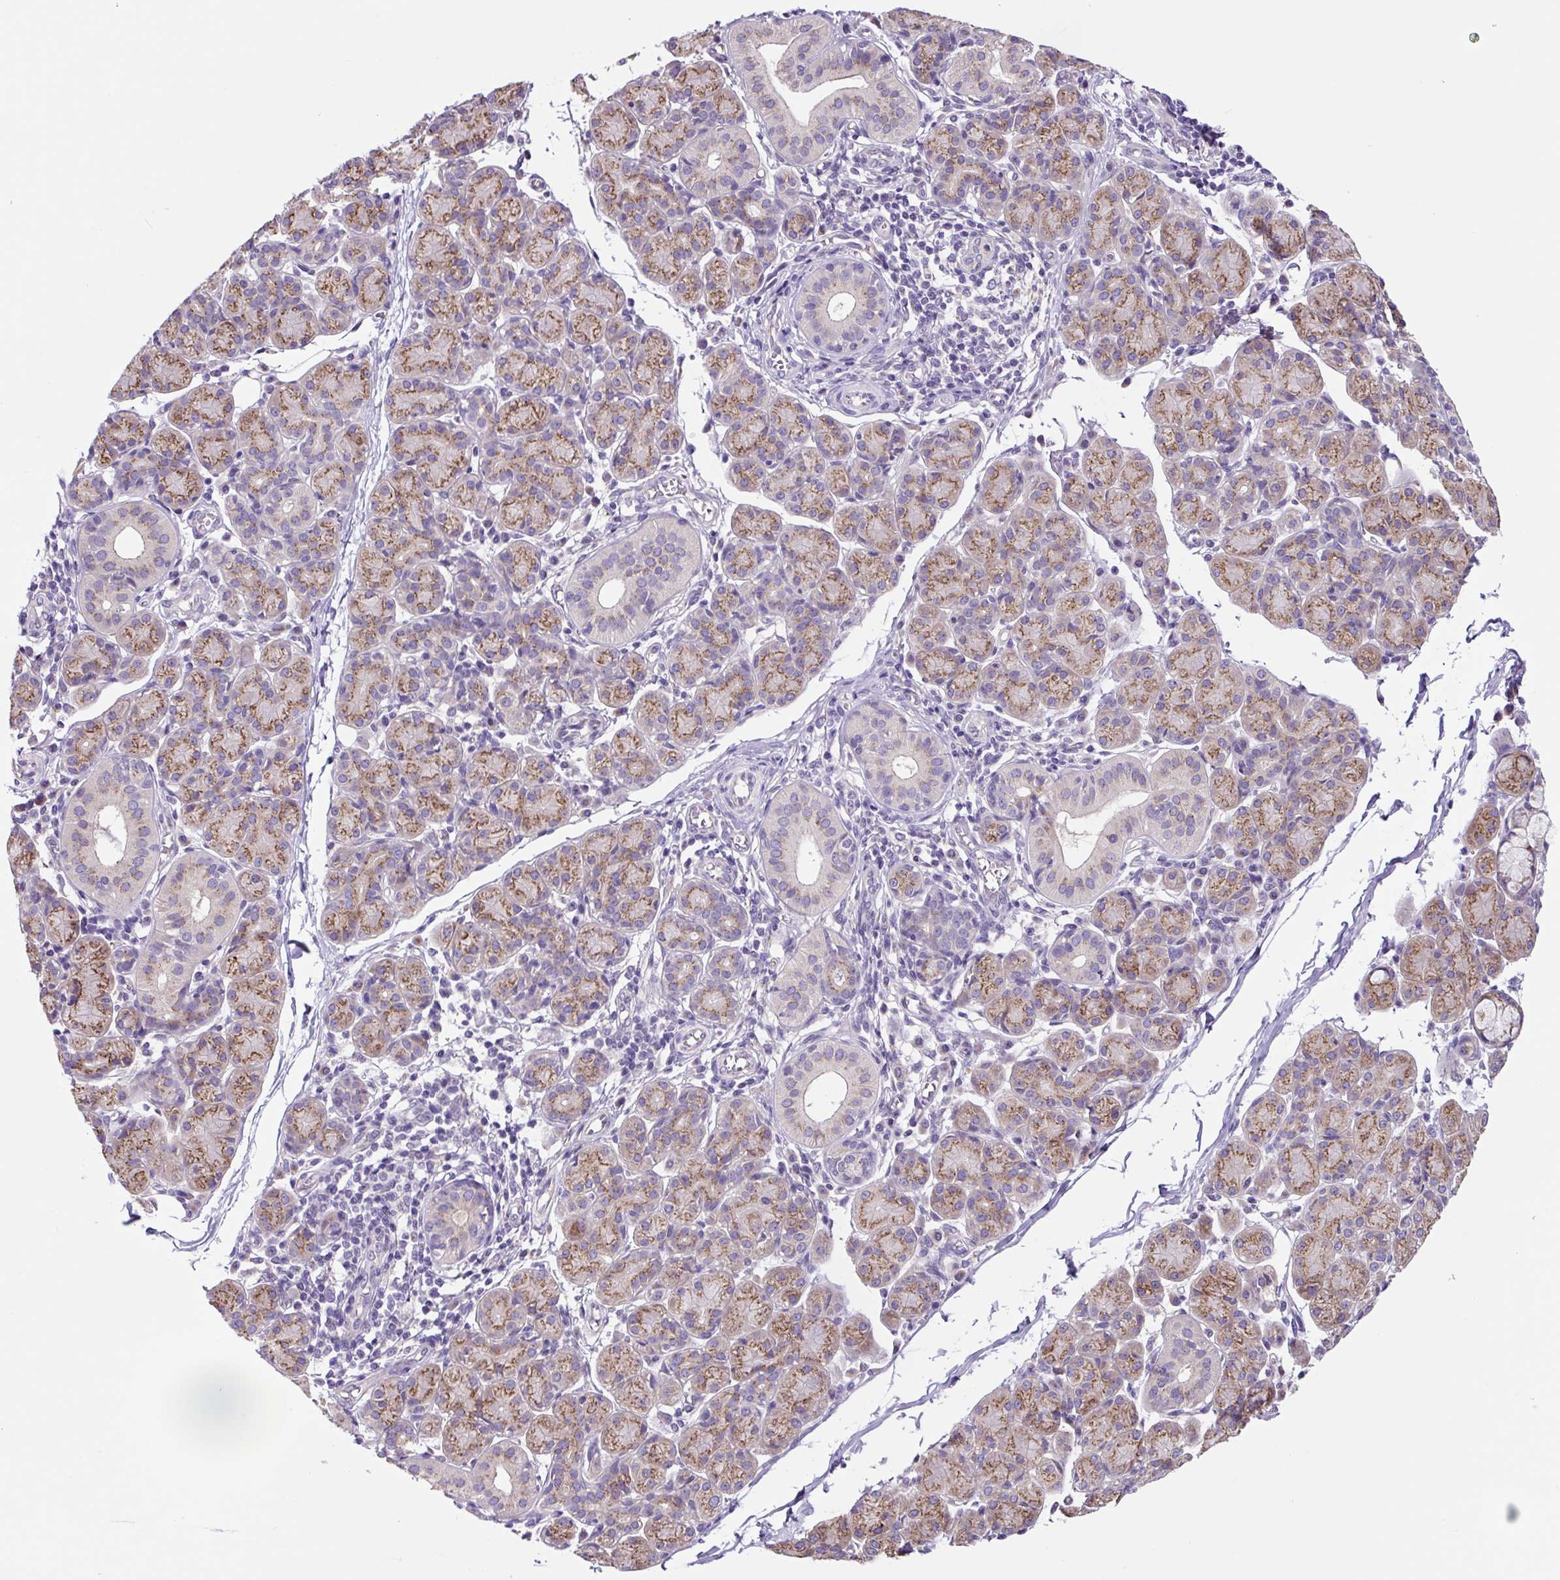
{"staining": {"intensity": "strong", "quantity": "25%-75%", "location": "cytoplasmic/membranous"}, "tissue": "salivary gland", "cell_type": "Glandular cells", "image_type": "normal", "snomed": [{"axis": "morphology", "description": "Normal tissue, NOS"}, {"axis": "morphology", "description": "Inflammation, NOS"}, {"axis": "topography", "description": "Lymph node"}, {"axis": "topography", "description": "Salivary gland"}], "caption": "A high-resolution histopathology image shows immunohistochemistry (IHC) staining of benign salivary gland, which reveals strong cytoplasmic/membranous positivity in about 25%-75% of glandular cells. The protein of interest is shown in brown color, while the nuclei are stained blue.", "gene": "GORASP1", "patient": {"sex": "male", "age": 3}}